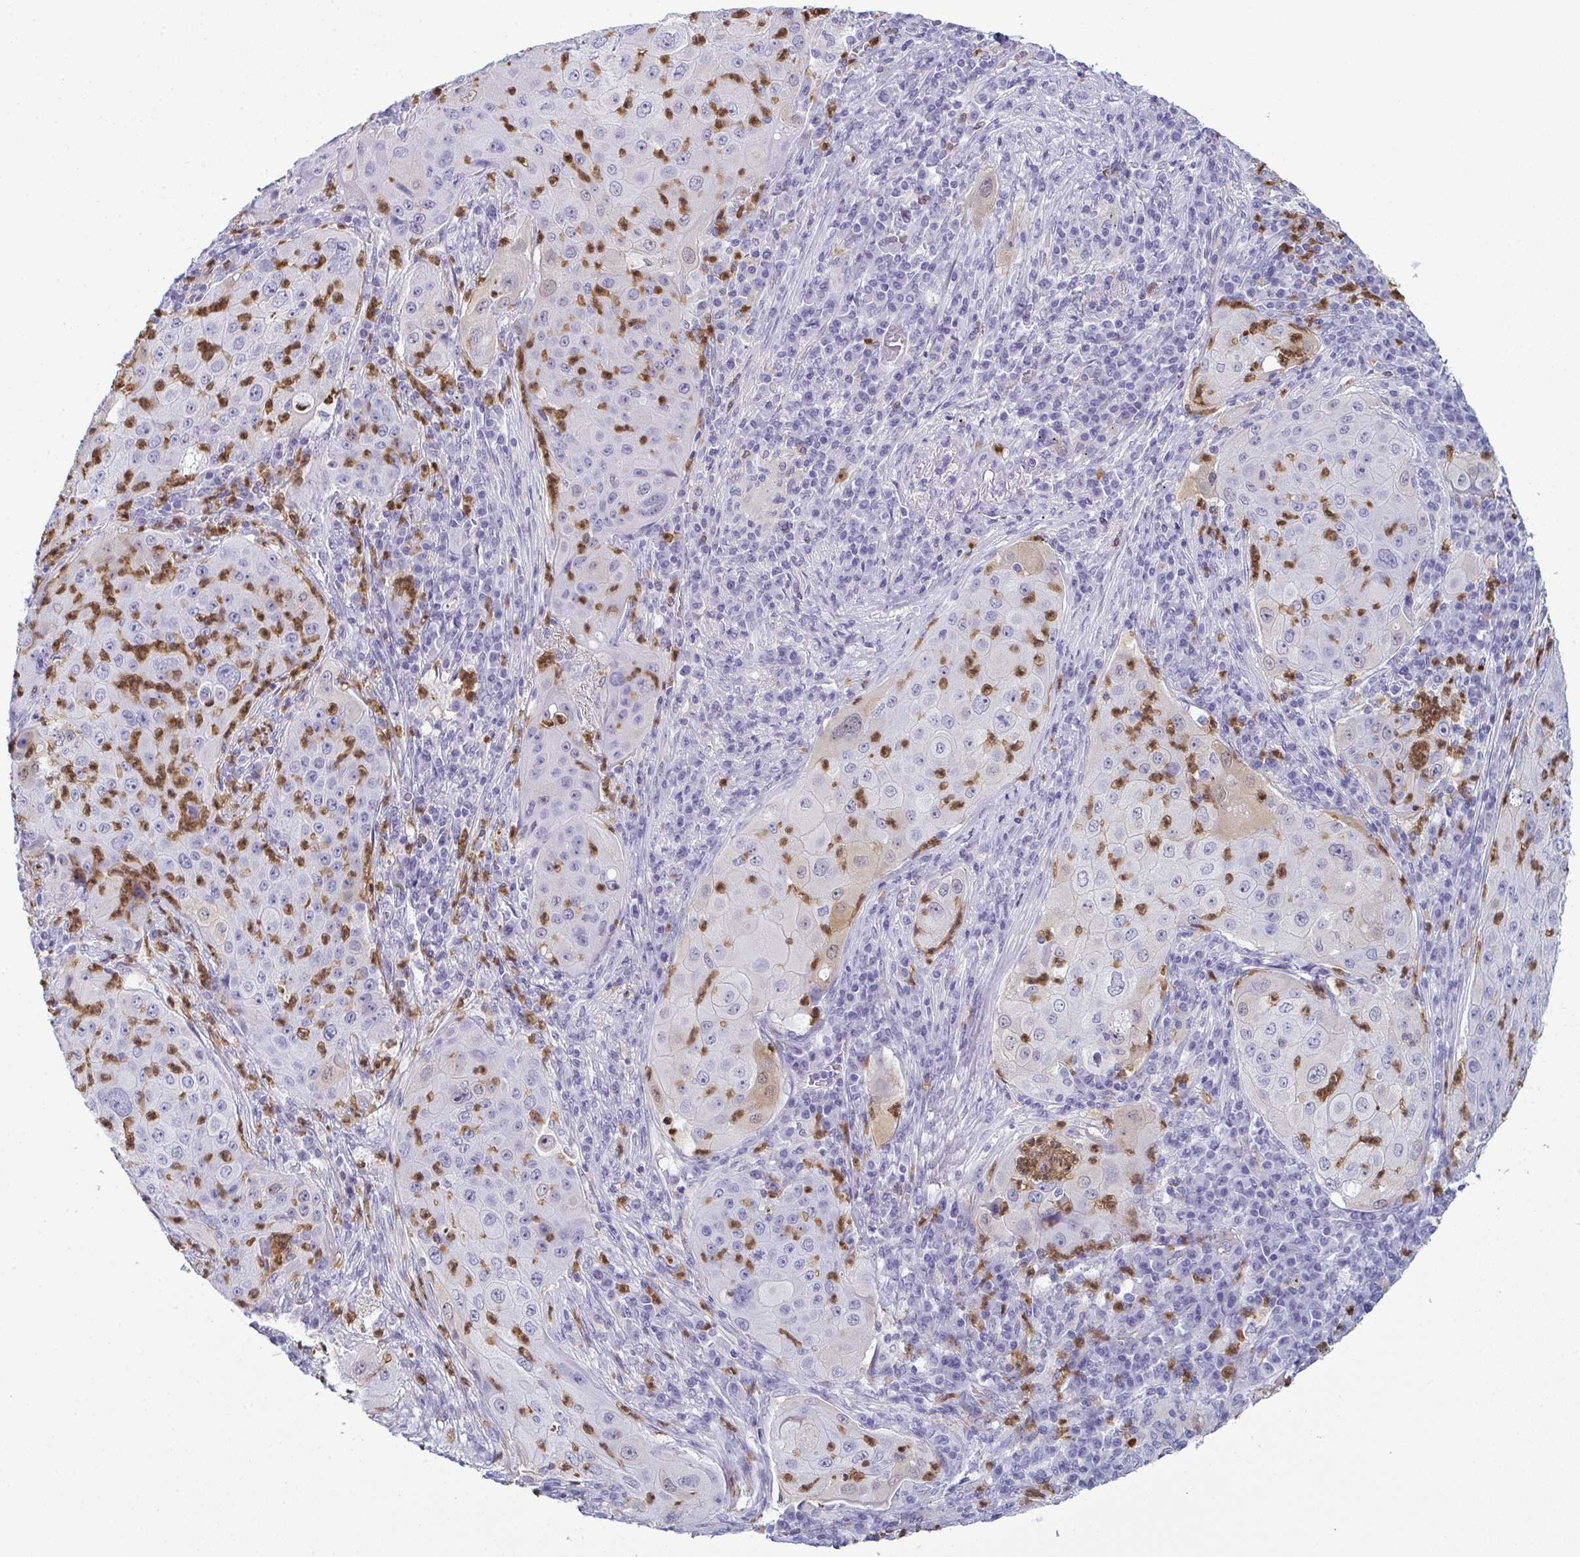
{"staining": {"intensity": "negative", "quantity": "none", "location": "none"}, "tissue": "lung cancer", "cell_type": "Tumor cells", "image_type": "cancer", "snomed": [{"axis": "morphology", "description": "Squamous cell carcinoma, NOS"}, {"axis": "topography", "description": "Lung"}], "caption": "A high-resolution image shows IHC staining of squamous cell carcinoma (lung), which shows no significant positivity in tumor cells.", "gene": "CDA", "patient": {"sex": "female", "age": 59}}